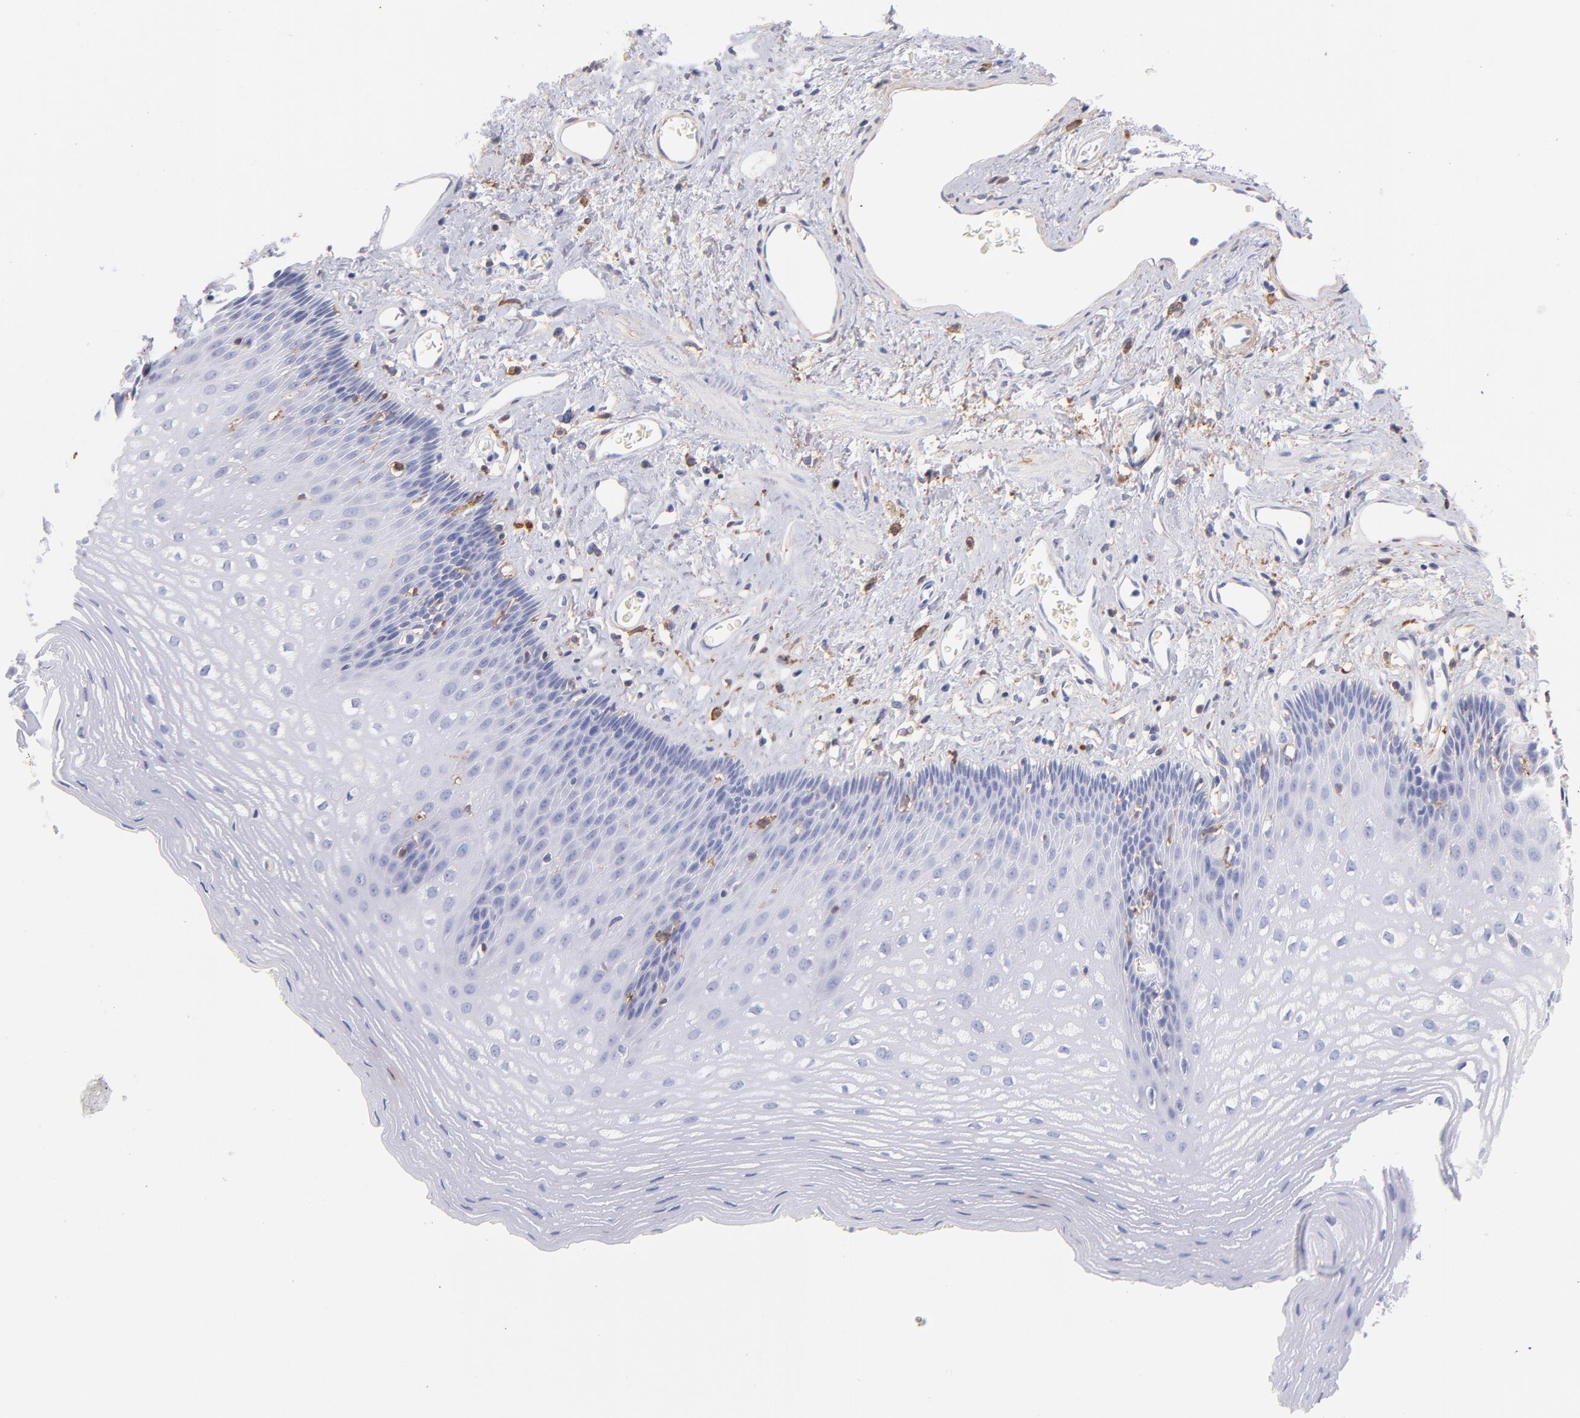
{"staining": {"intensity": "negative", "quantity": "none", "location": "none"}, "tissue": "esophagus", "cell_type": "Squamous epithelial cells", "image_type": "normal", "snomed": [{"axis": "morphology", "description": "Normal tissue, NOS"}, {"axis": "topography", "description": "Esophagus"}], "caption": "High power microscopy image of an immunohistochemistry histopathology image of normal esophagus, revealing no significant expression in squamous epithelial cells.", "gene": "PRKCA", "patient": {"sex": "female", "age": 70}}